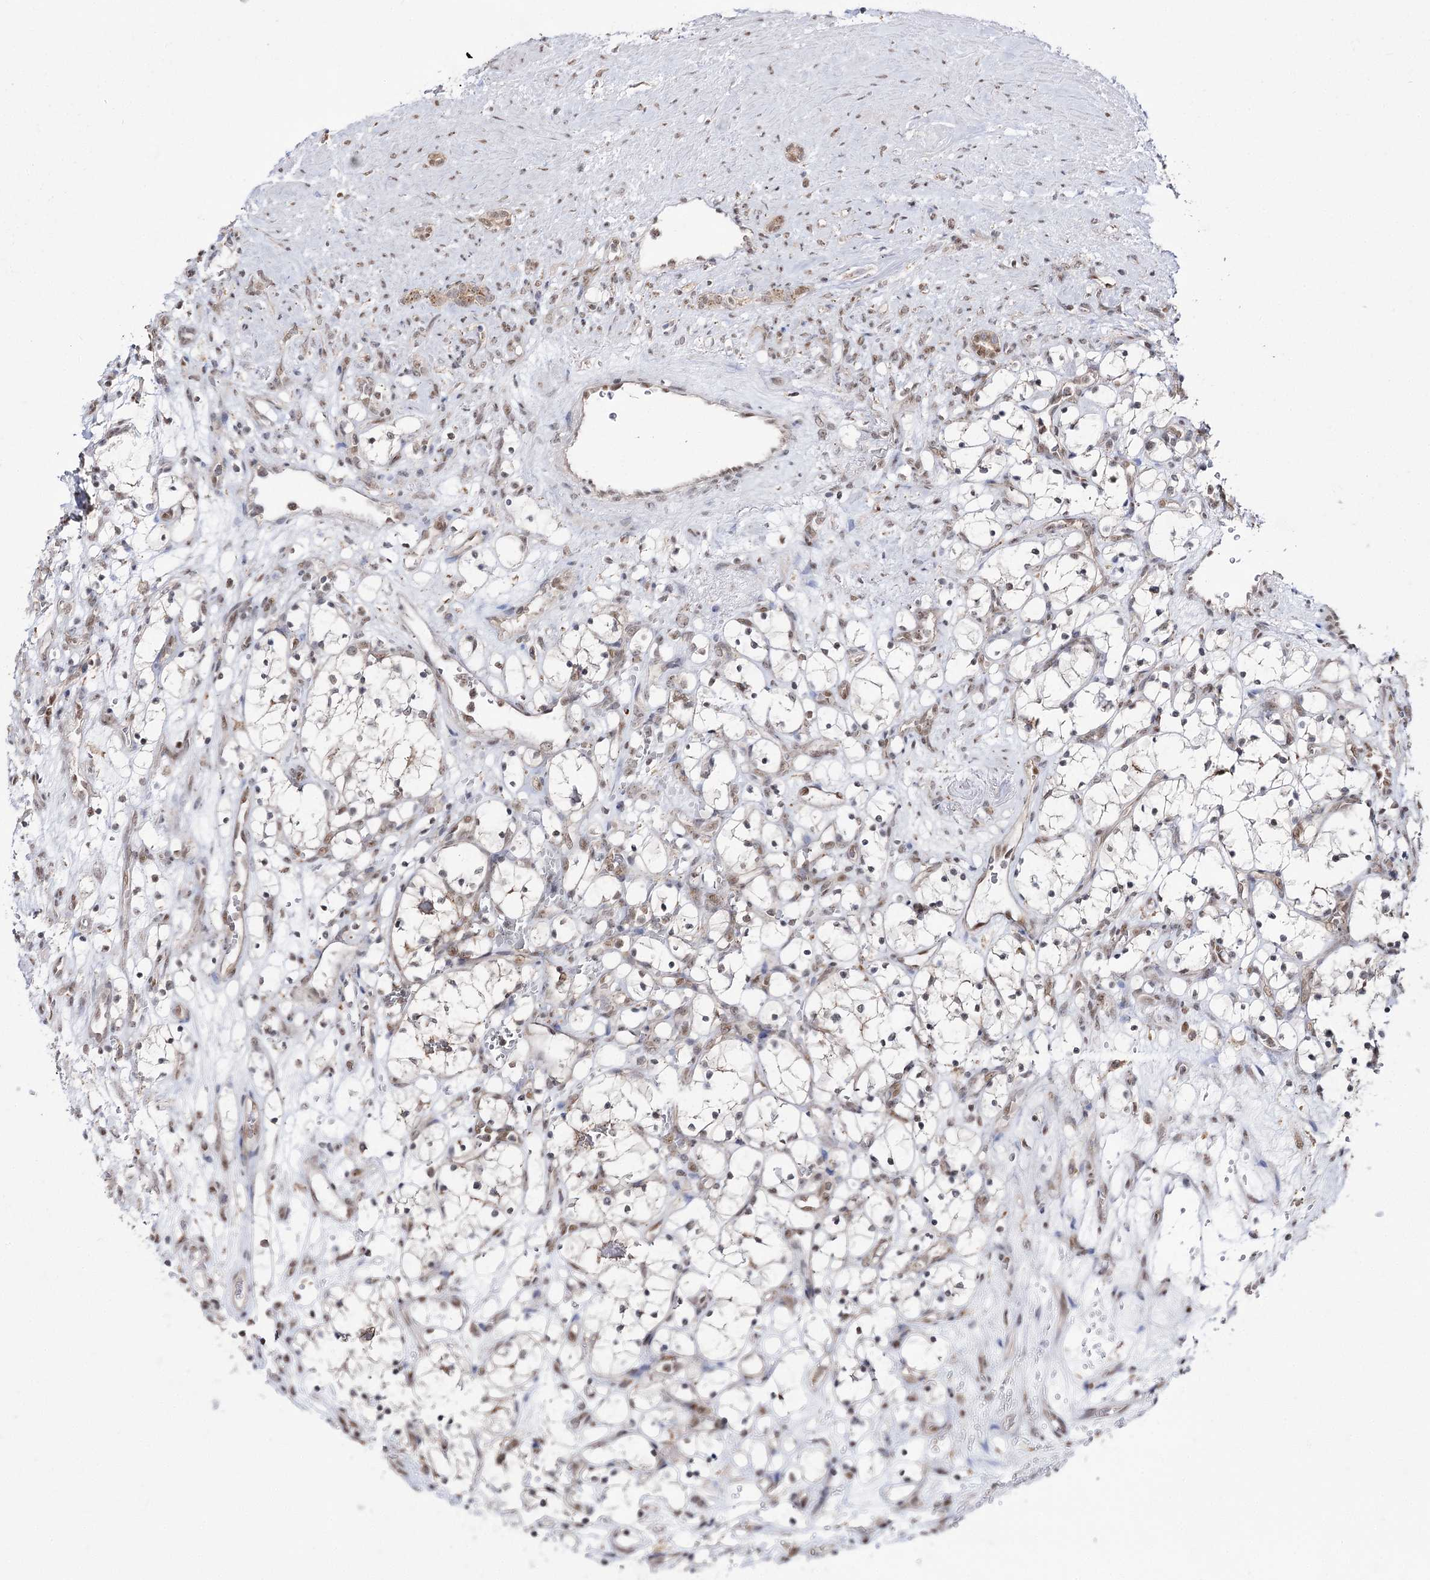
{"staining": {"intensity": "weak", "quantity": "<25%", "location": "nuclear"}, "tissue": "renal cancer", "cell_type": "Tumor cells", "image_type": "cancer", "snomed": [{"axis": "morphology", "description": "Adenocarcinoma, NOS"}, {"axis": "topography", "description": "Kidney"}], "caption": "IHC of adenocarcinoma (renal) exhibits no staining in tumor cells.", "gene": "VGLL4", "patient": {"sex": "female", "age": 69}}